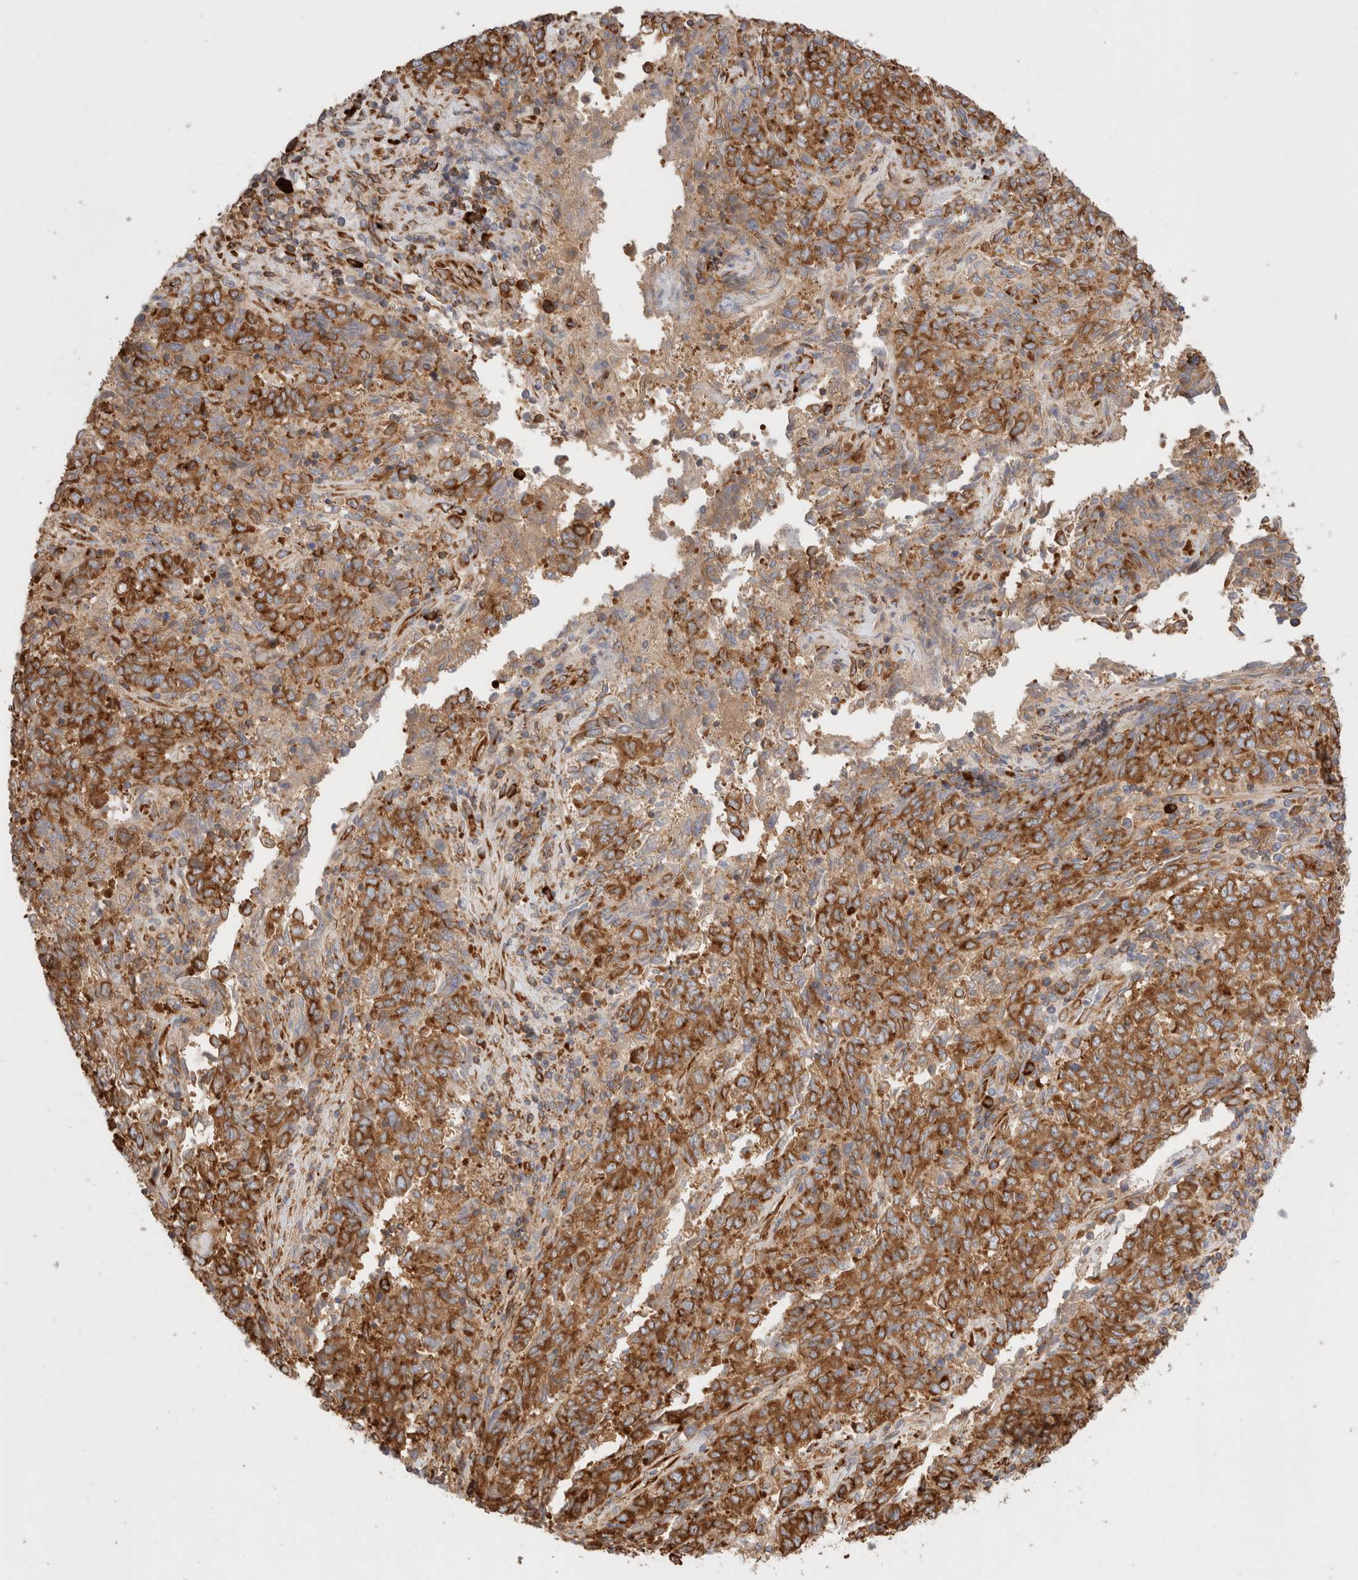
{"staining": {"intensity": "strong", "quantity": ">75%", "location": "cytoplasmic/membranous"}, "tissue": "endometrial cancer", "cell_type": "Tumor cells", "image_type": "cancer", "snomed": [{"axis": "morphology", "description": "Adenocarcinoma, NOS"}, {"axis": "topography", "description": "Endometrium"}], "caption": "Protein expression analysis of human endometrial cancer reveals strong cytoplasmic/membranous expression in approximately >75% of tumor cells.", "gene": "ZC2HC1A", "patient": {"sex": "female", "age": 80}}